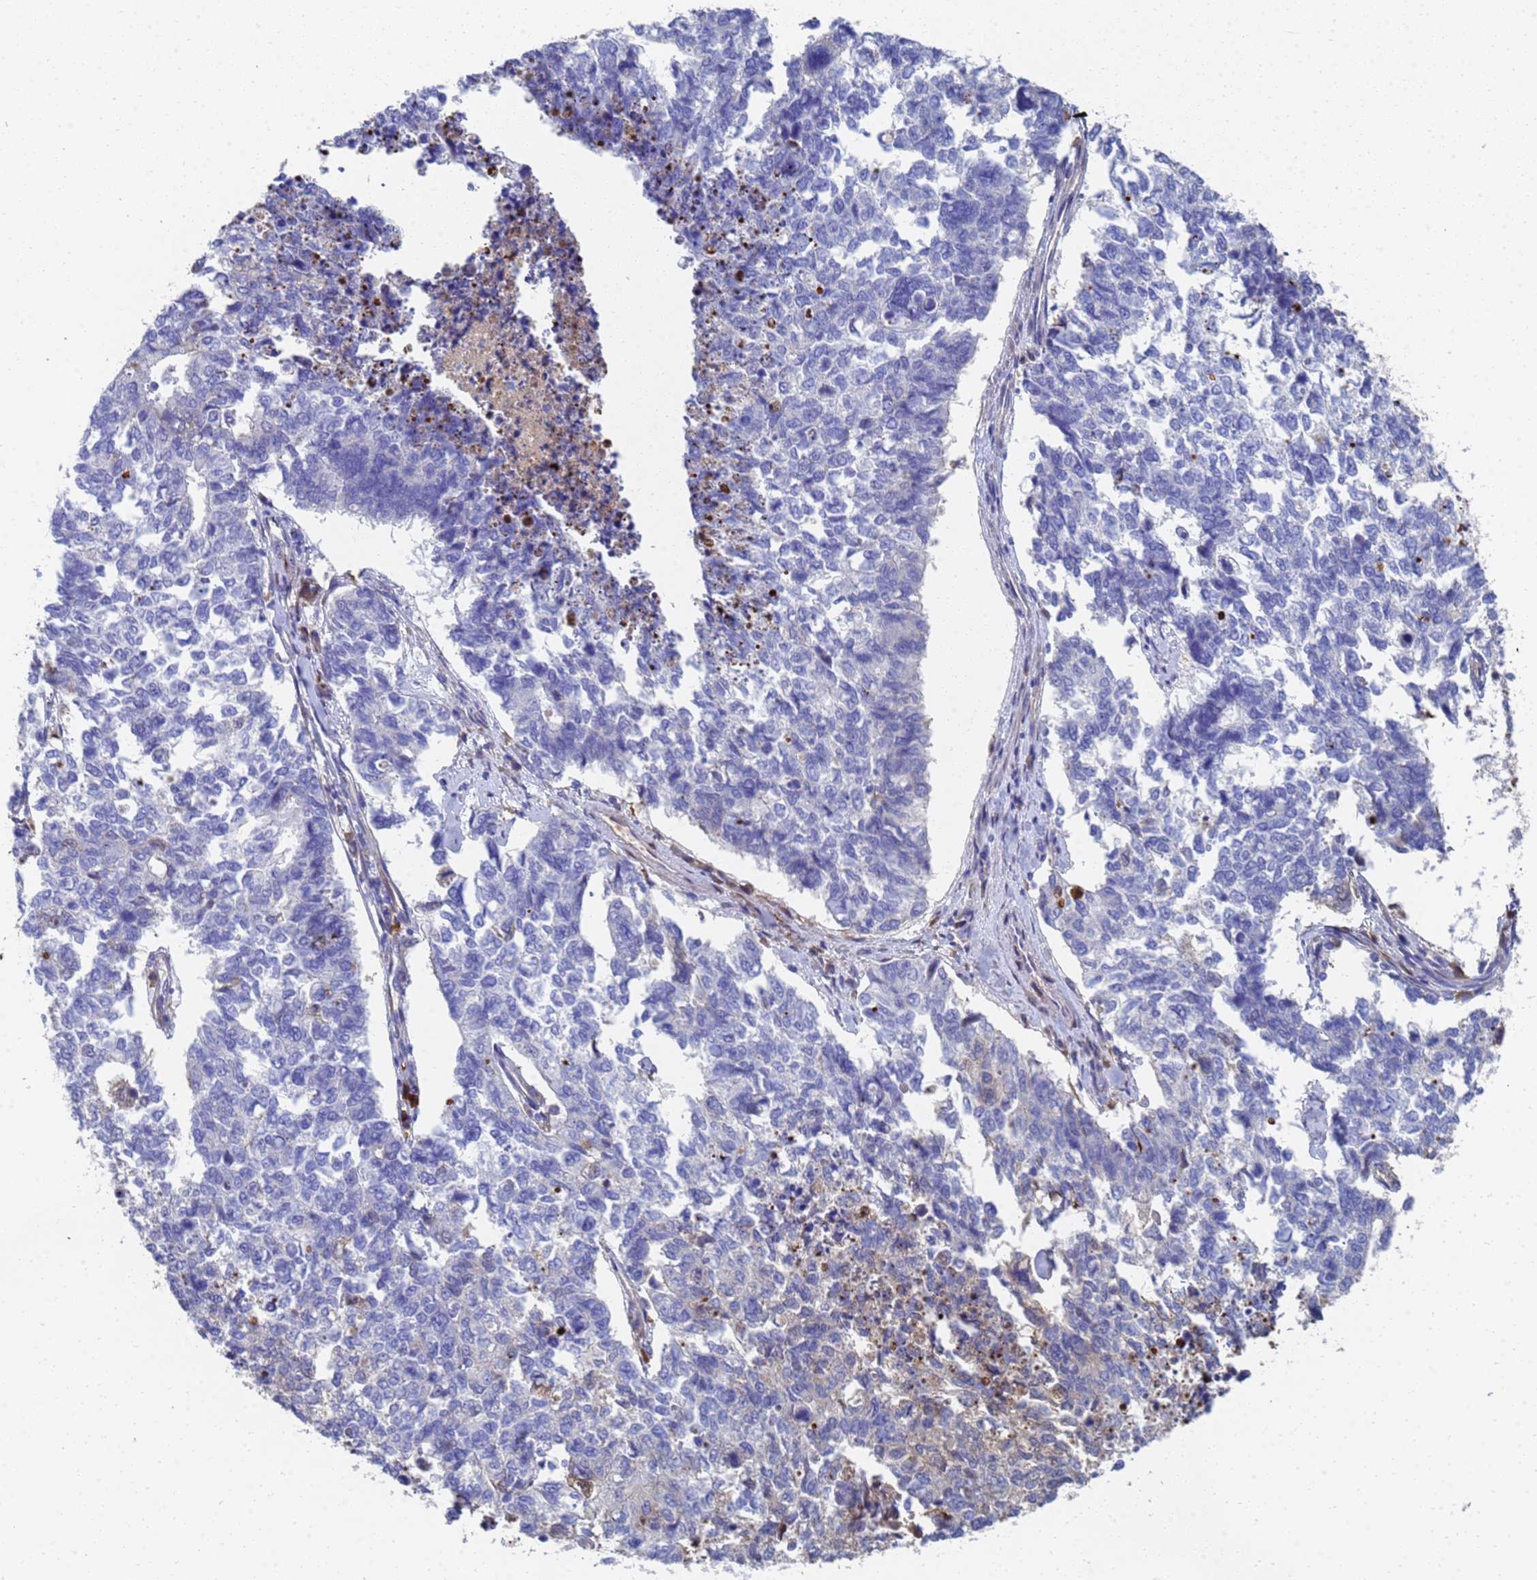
{"staining": {"intensity": "negative", "quantity": "none", "location": "none"}, "tissue": "cervical cancer", "cell_type": "Tumor cells", "image_type": "cancer", "snomed": [{"axis": "morphology", "description": "Squamous cell carcinoma, NOS"}, {"axis": "topography", "description": "Cervix"}], "caption": "This is an immunohistochemistry histopathology image of human cervical cancer (squamous cell carcinoma). There is no staining in tumor cells.", "gene": "LBX2", "patient": {"sex": "female", "age": 63}}